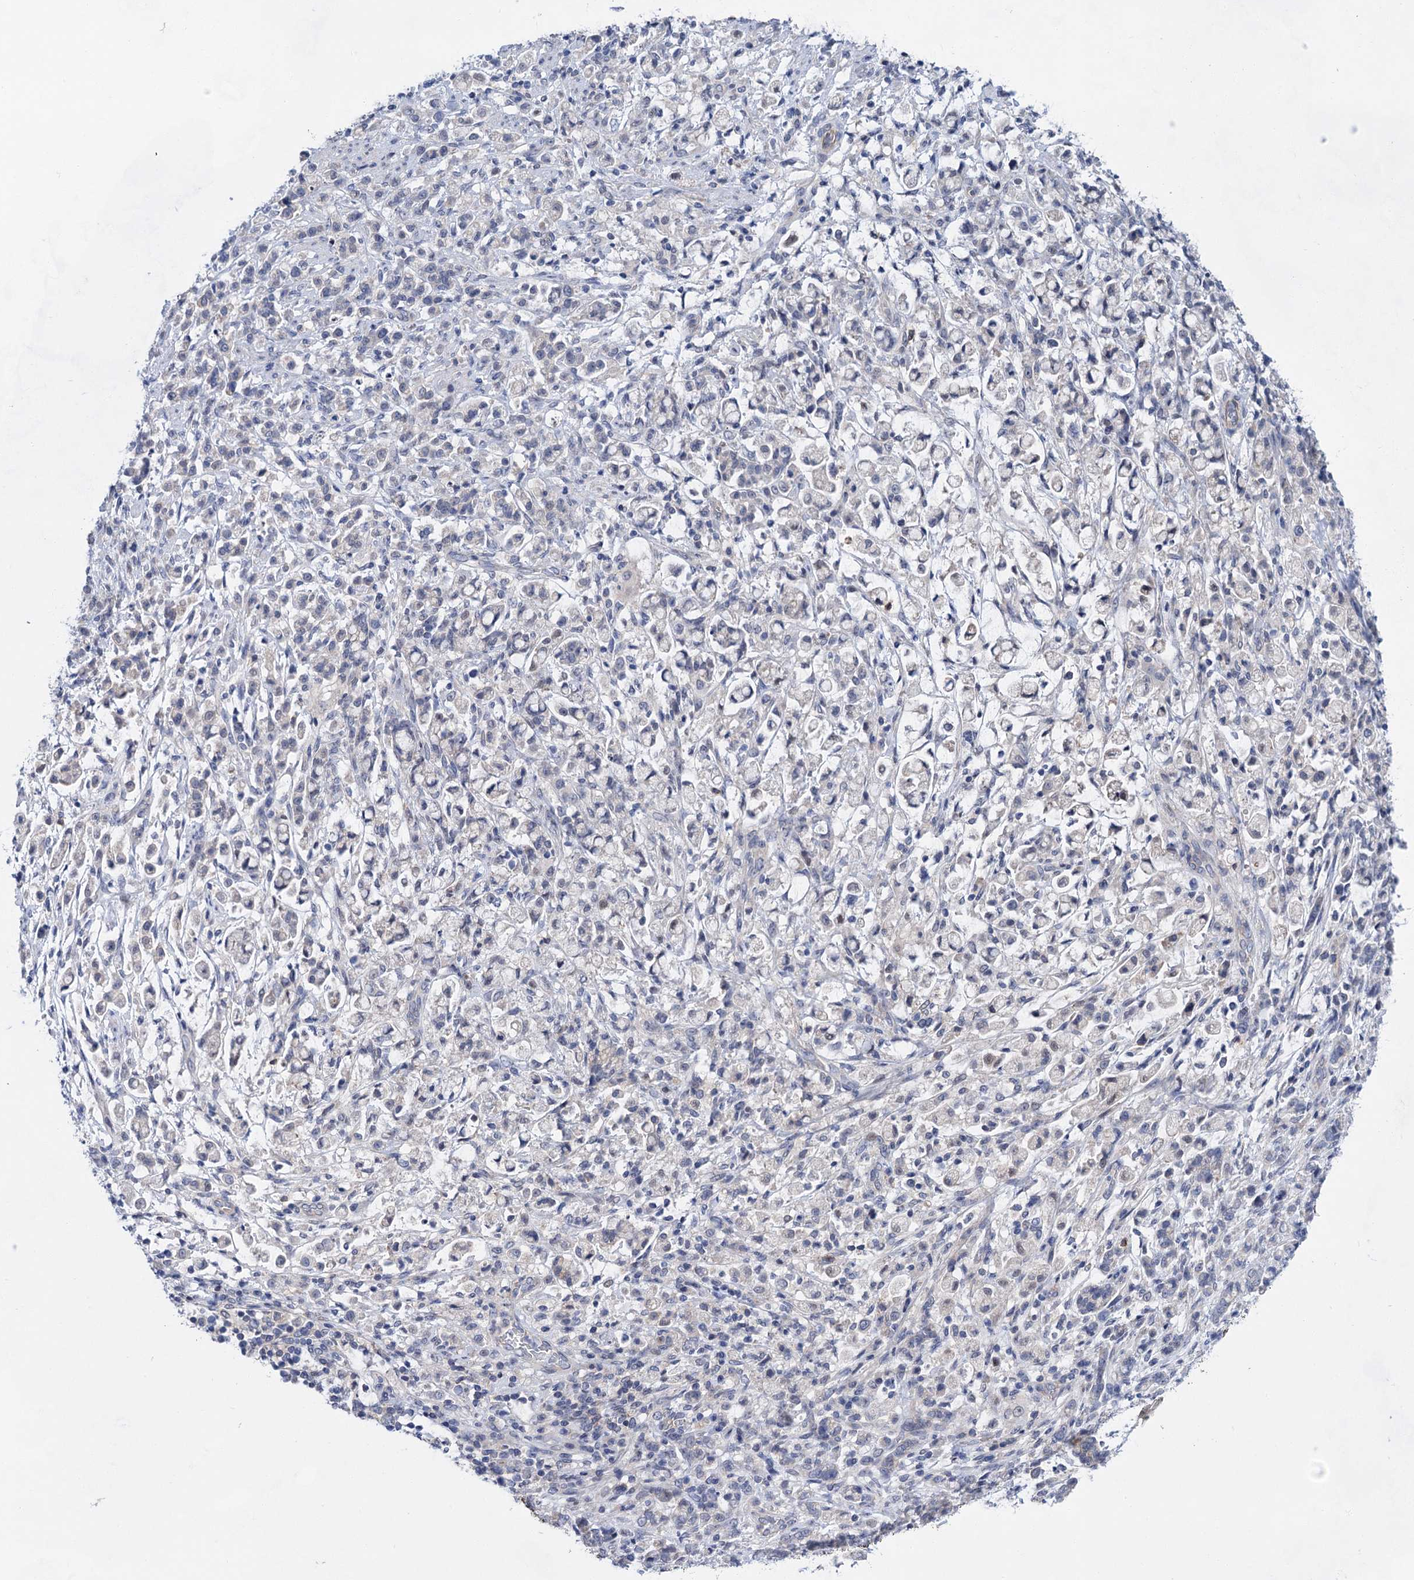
{"staining": {"intensity": "negative", "quantity": "none", "location": "none"}, "tissue": "stomach cancer", "cell_type": "Tumor cells", "image_type": "cancer", "snomed": [{"axis": "morphology", "description": "Adenocarcinoma, NOS"}, {"axis": "topography", "description": "Stomach"}], "caption": "This is a image of immunohistochemistry (IHC) staining of stomach adenocarcinoma, which shows no positivity in tumor cells.", "gene": "MORN3", "patient": {"sex": "female", "age": 60}}